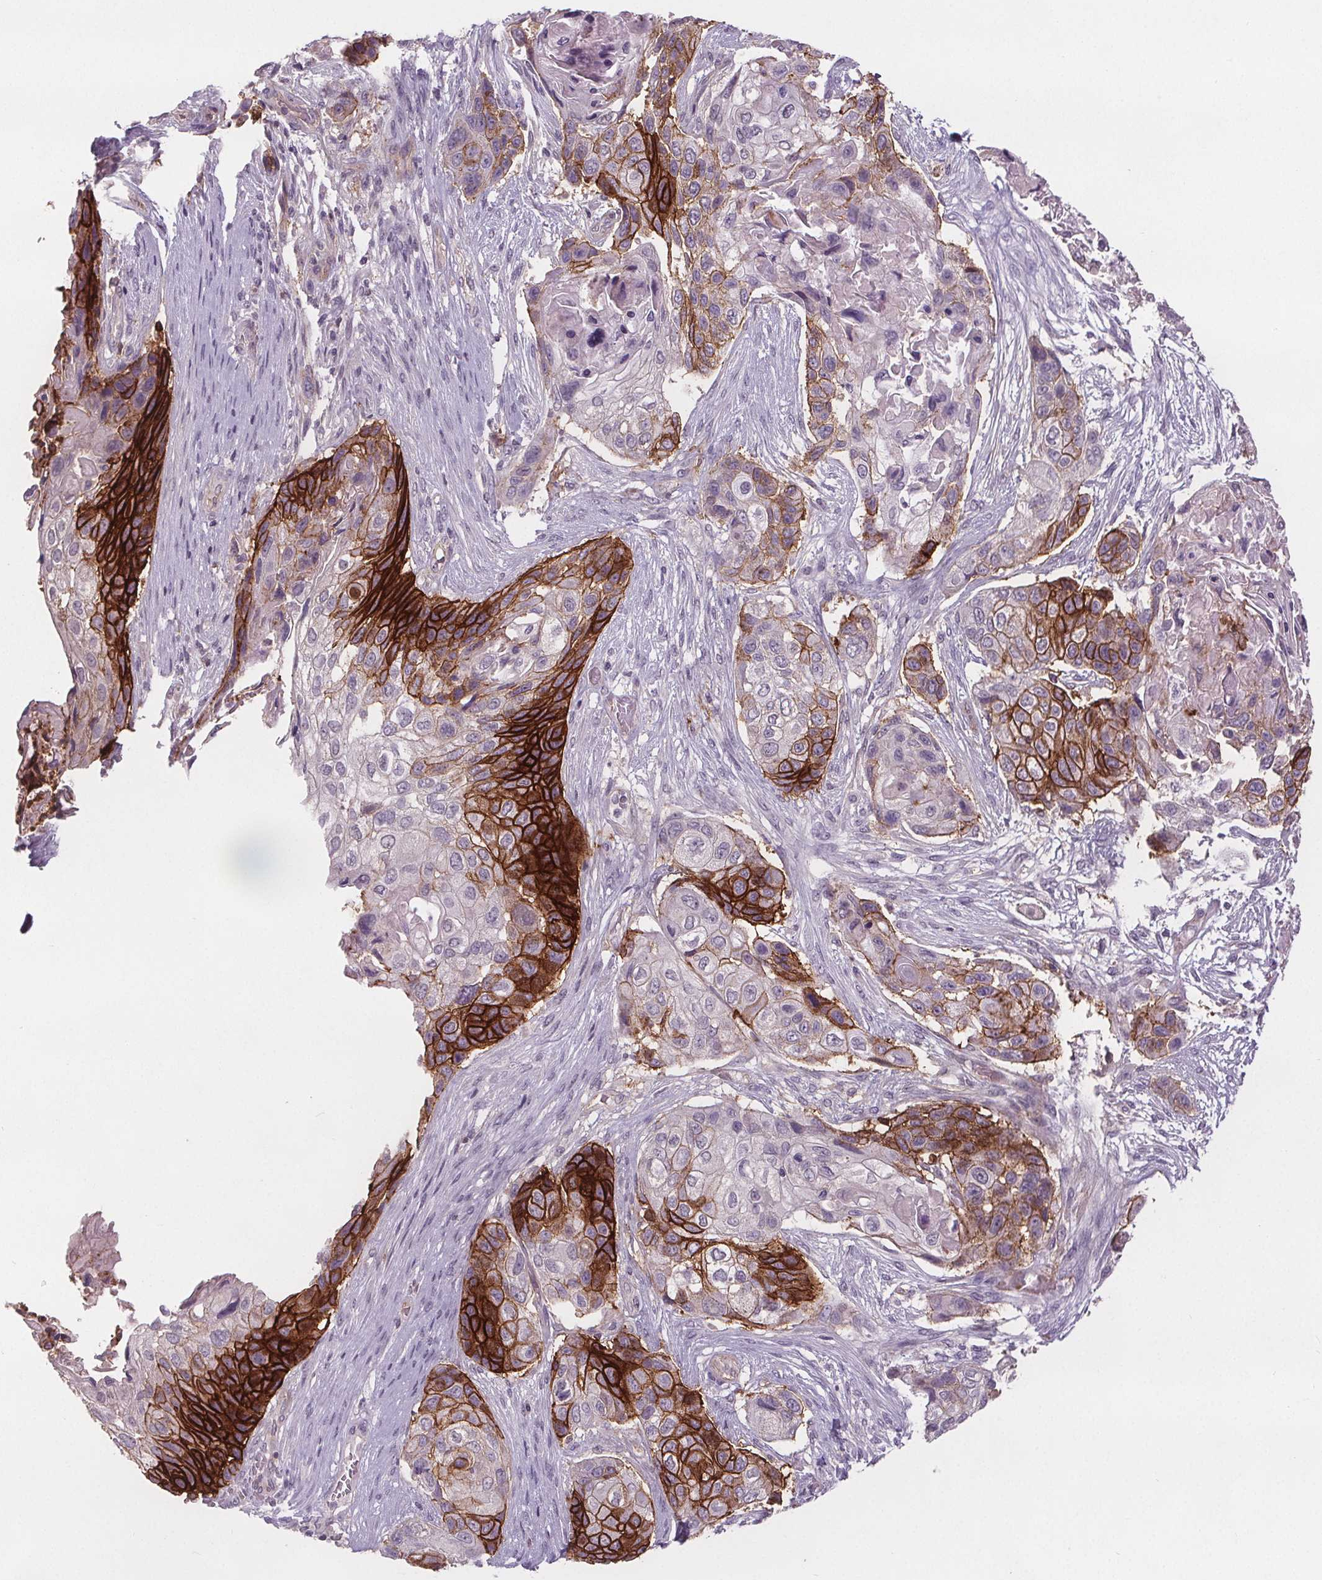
{"staining": {"intensity": "strong", "quantity": "<25%", "location": "cytoplasmic/membranous"}, "tissue": "lung cancer", "cell_type": "Tumor cells", "image_type": "cancer", "snomed": [{"axis": "morphology", "description": "Squamous cell carcinoma, NOS"}, {"axis": "topography", "description": "Lung"}], "caption": "Immunohistochemical staining of human squamous cell carcinoma (lung) displays medium levels of strong cytoplasmic/membranous staining in about <25% of tumor cells.", "gene": "ATP1A1", "patient": {"sex": "male", "age": 69}}